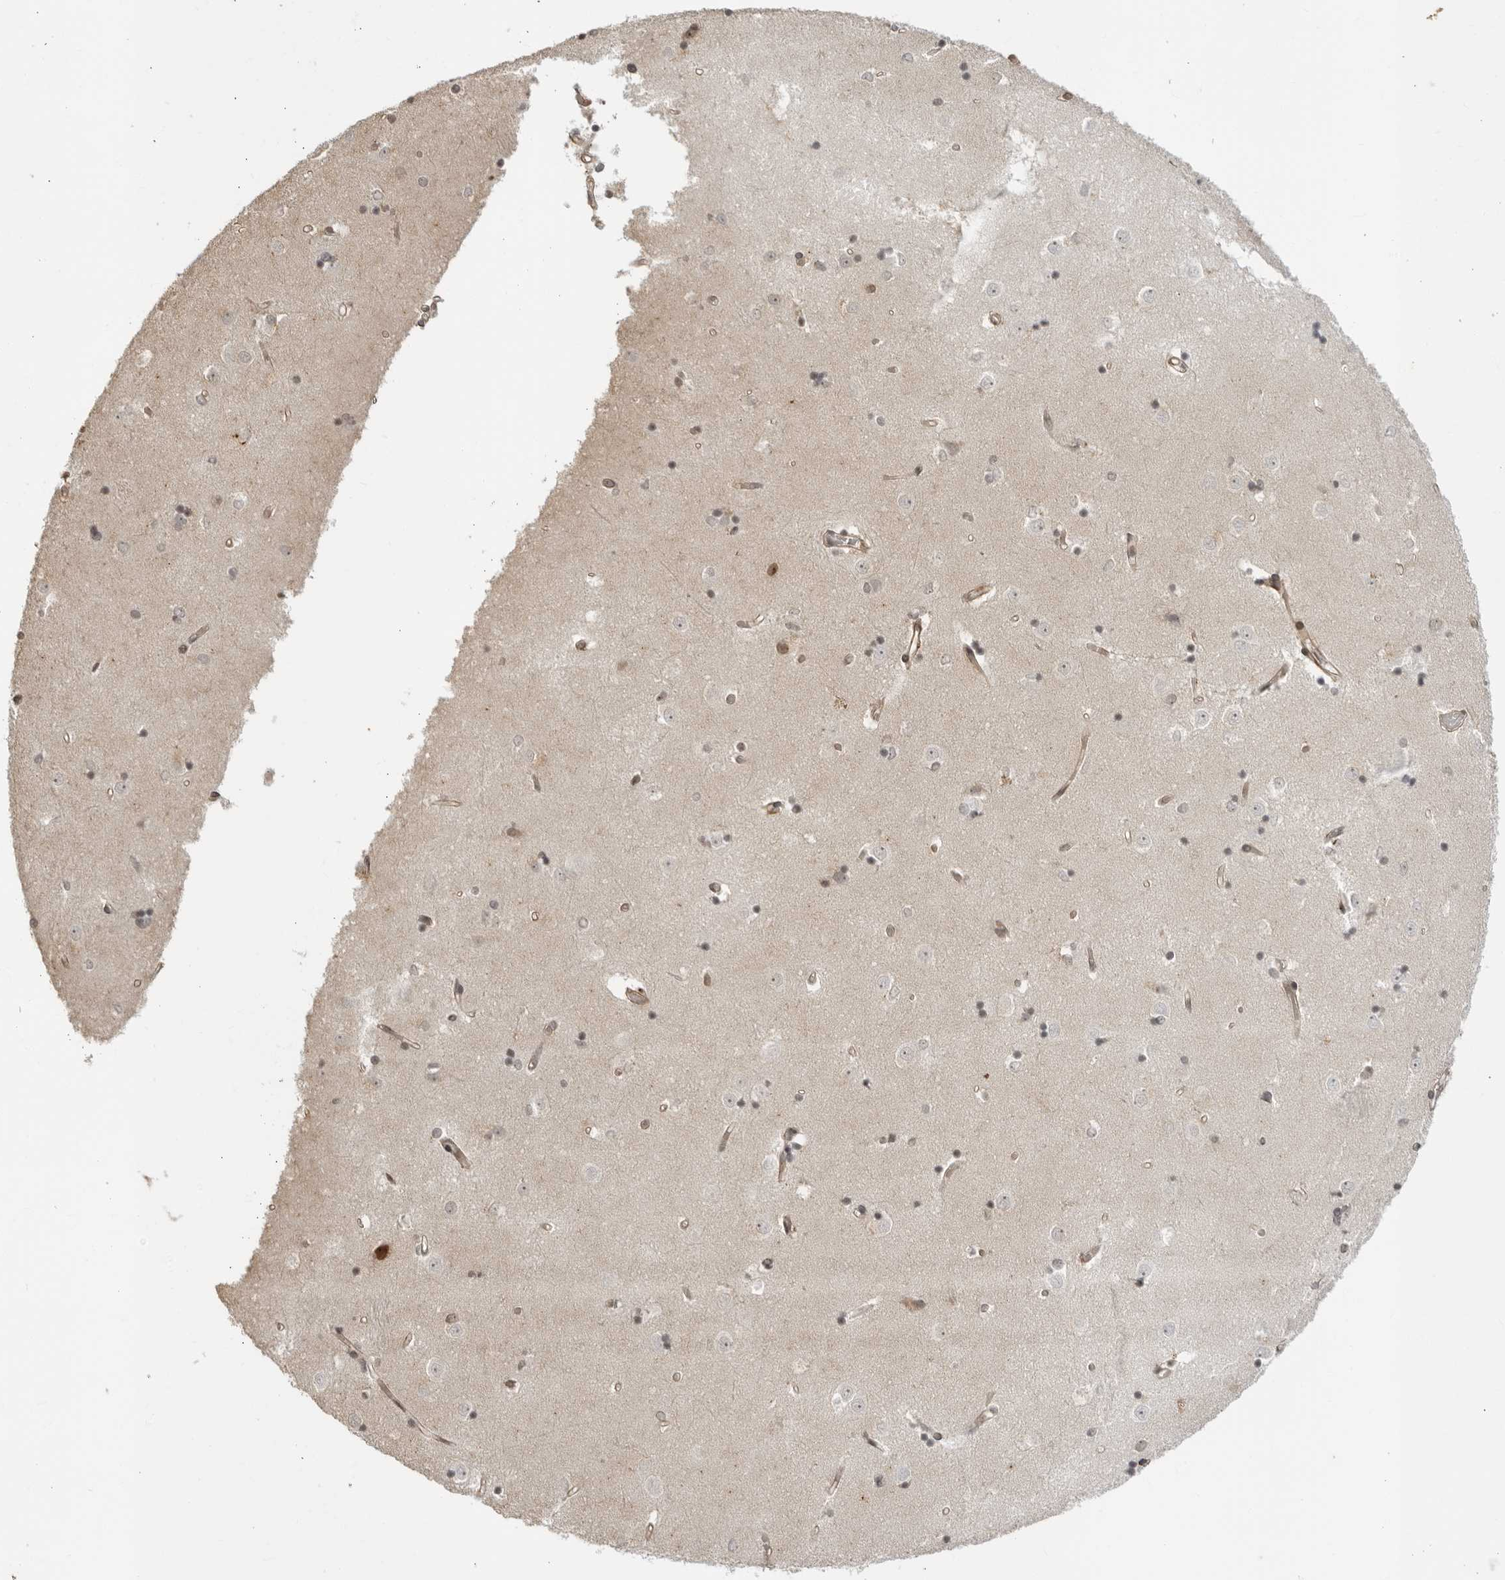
{"staining": {"intensity": "negative", "quantity": "none", "location": "none"}, "tissue": "caudate", "cell_type": "Glial cells", "image_type": "normal", "snomed": [{"axis": "morphology", "description": "Normal tissue, NOS"}, {"axis": "topography", "description": "Lateral ventricle wall"}], "caption": "Caudate stained for a protein using IHC exhibits no staining glial cells.", "gene": "TCF21", "patient": {"sex": "male", "age": 45}}